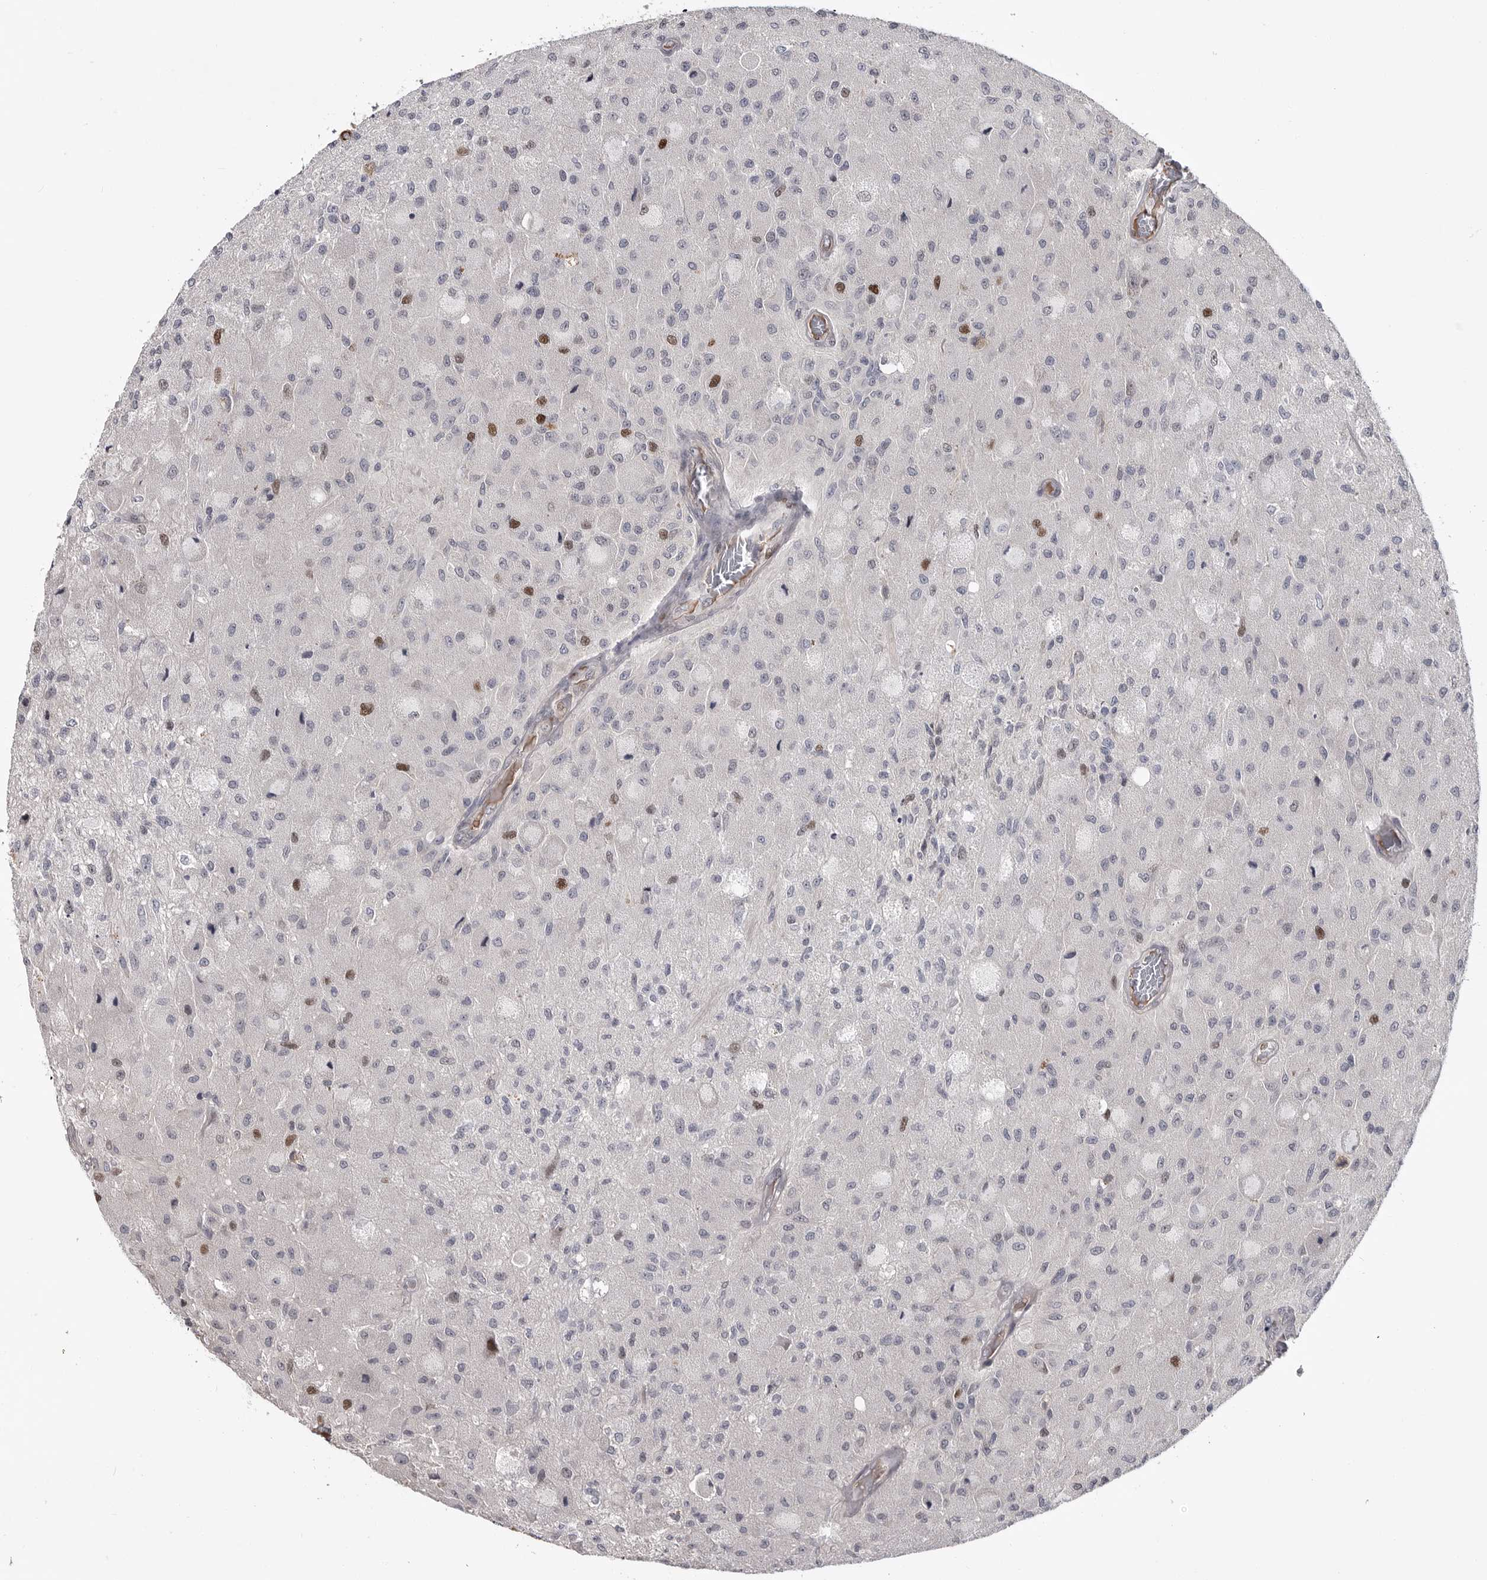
{"staining": {"intensity": "moderate", "quantity": "<25%", "location": "nuclear"}, "tissue": "glioma", "cell_type": "Tumor cells", "image_type": "cancer", "snomed": [{"axis": "morphology", "description": "Normal tissue, NOS"}, {"axis": "morphology", "description": "Glioma, malignant, High grade"}, {"axis": "topography", "description": "Cerebral cortex"}], "caption": "An image of glioma stained for a protein demonstrates moderate nuclear brown staining in tumor cells. The protein is shown in brown color, while the nuclei are stained blue.", "gene": "ZNF277", "patient": {"sex": "male", "age": 77}}